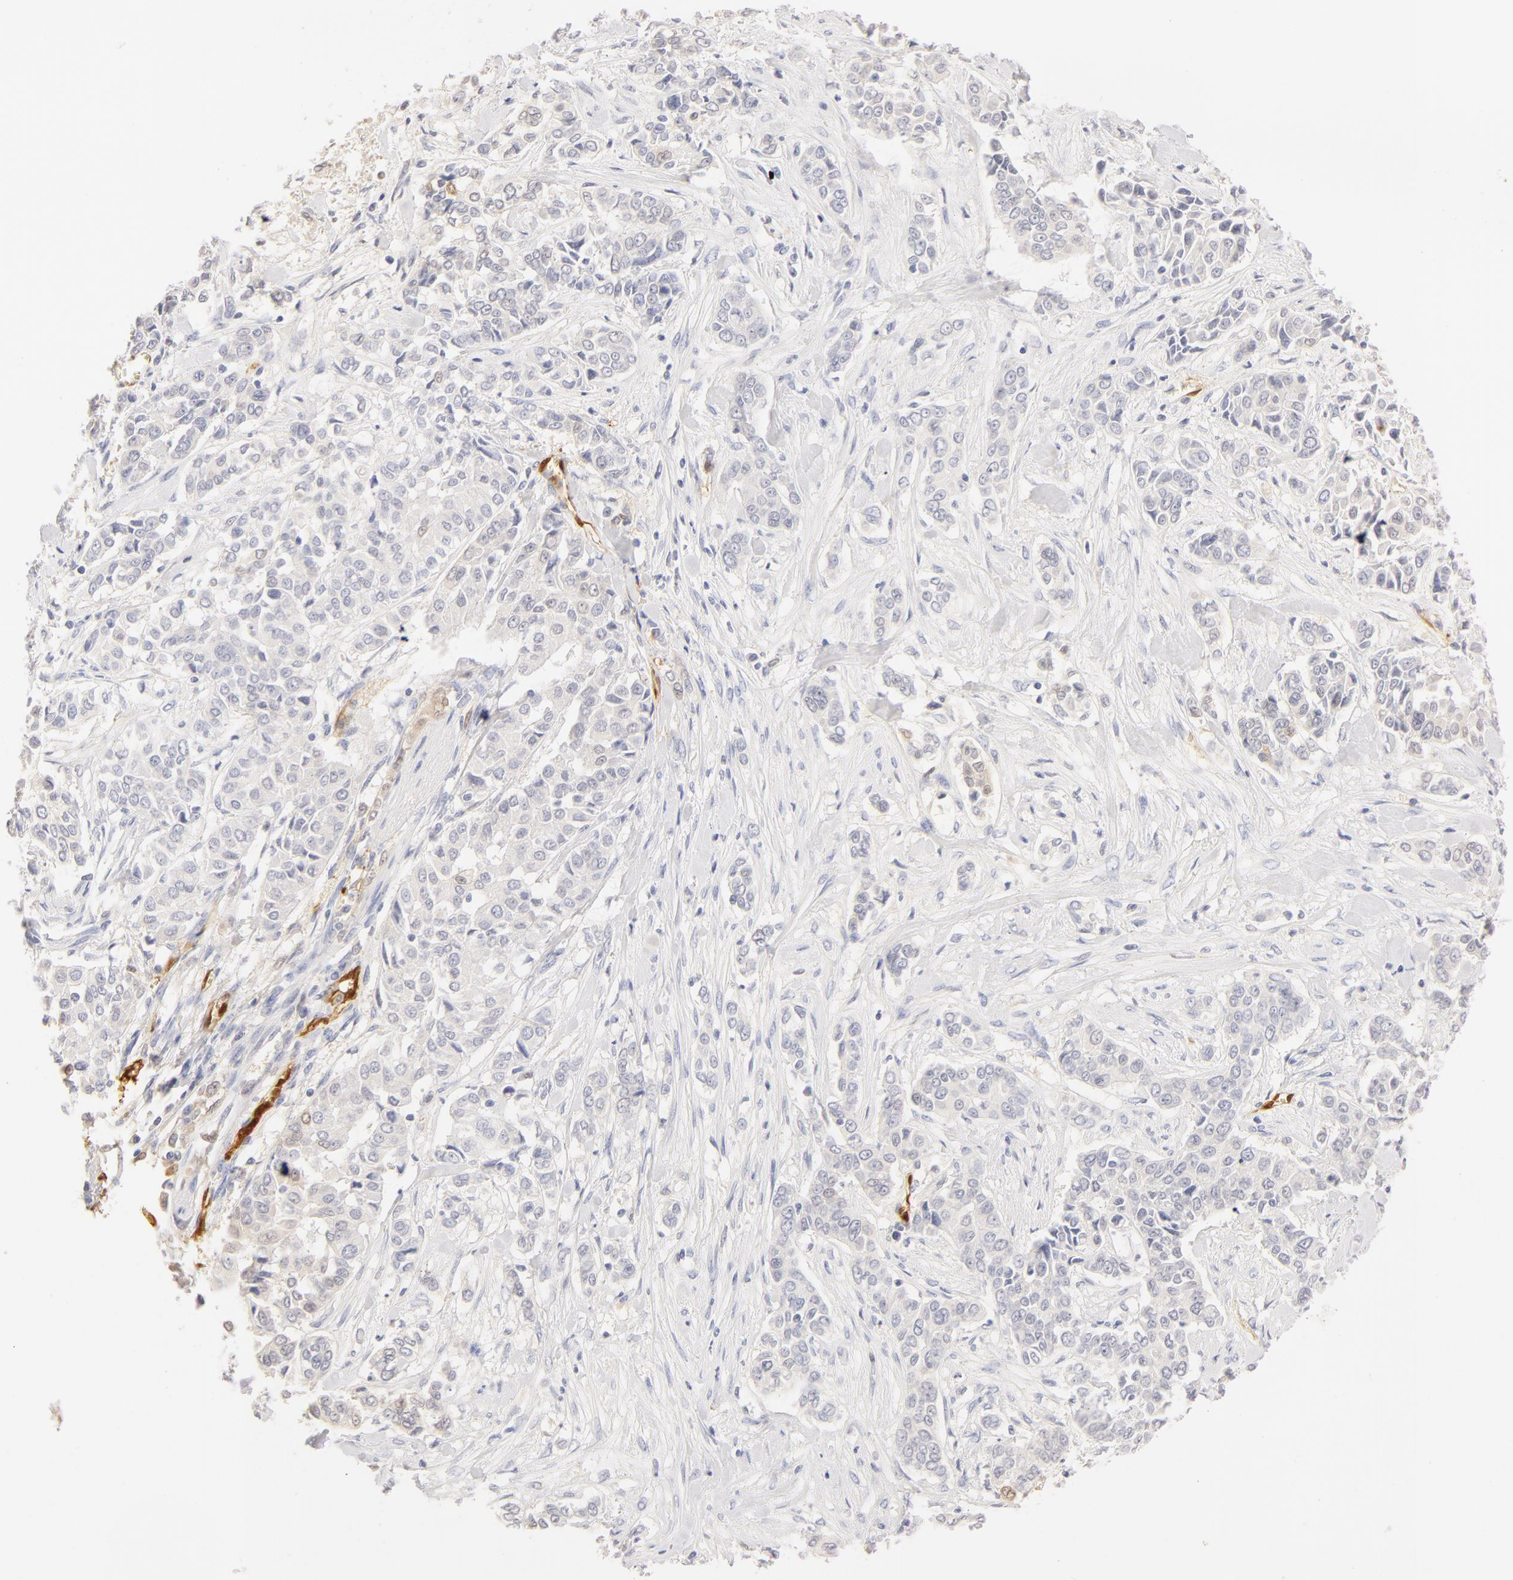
{"staining": {"intensity": "negative", "quantity": "none", "location": "none"}, "tissue": "pancreatic cancer", "cell_type": "Tumor cells", "image_type": "cancer", "snomed": [{"axis": "morphology", "description": "Adenocarcinoma, NOS"}, {"axis": "topography", "description": "Pancreas"}], "caption": "This is a image of immunohistochemistry staining of pancreatic cancer, which shows no positivity in tumor cells.", "gene": "CA2", "patient": {"sex": "female", "age": 52}}